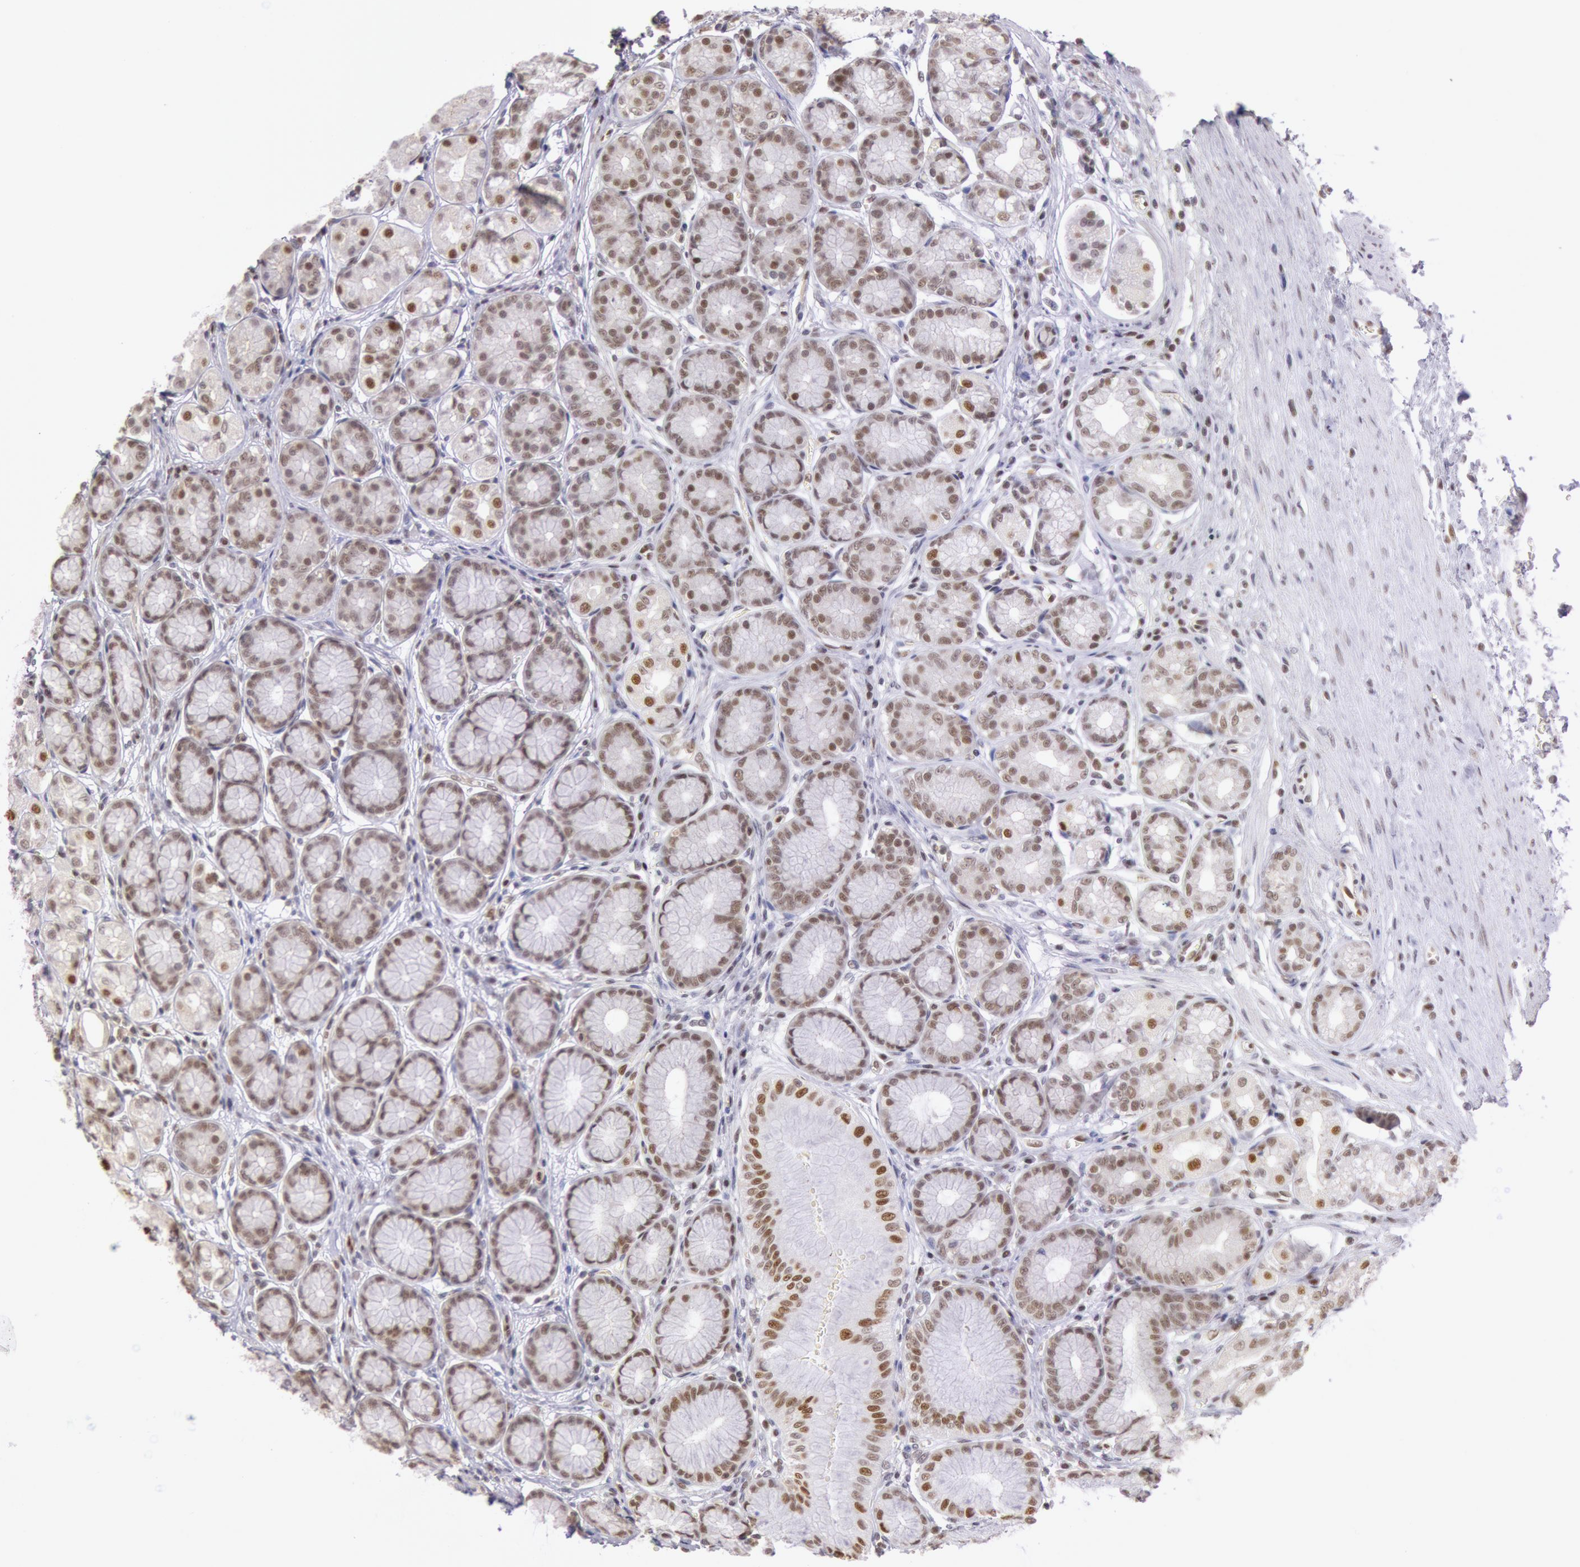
{"staining": {"intensity": "strong", "quantity": ">75%", "location": "nuclear"}, "tissue": "stomach", "cell_type": "Glandular cells", "image_type": "normal", "snomed": [{"axis": "morphology", "description": "Normal tissue, NOS"}, {"axis": "topography", "description": "Stomach"}, {"axis": "topography", "description": "Stomach, lower"}], "caption": "Brown immunohistochemical staining in unremarkable human stomach reveals strong nuclear expression in about >75% of glandular cells. The protein is shown in brown color, while the nuclei are stained blue.", "gene": "ESS2", "patient": {"sex": "male", "age": 76}}